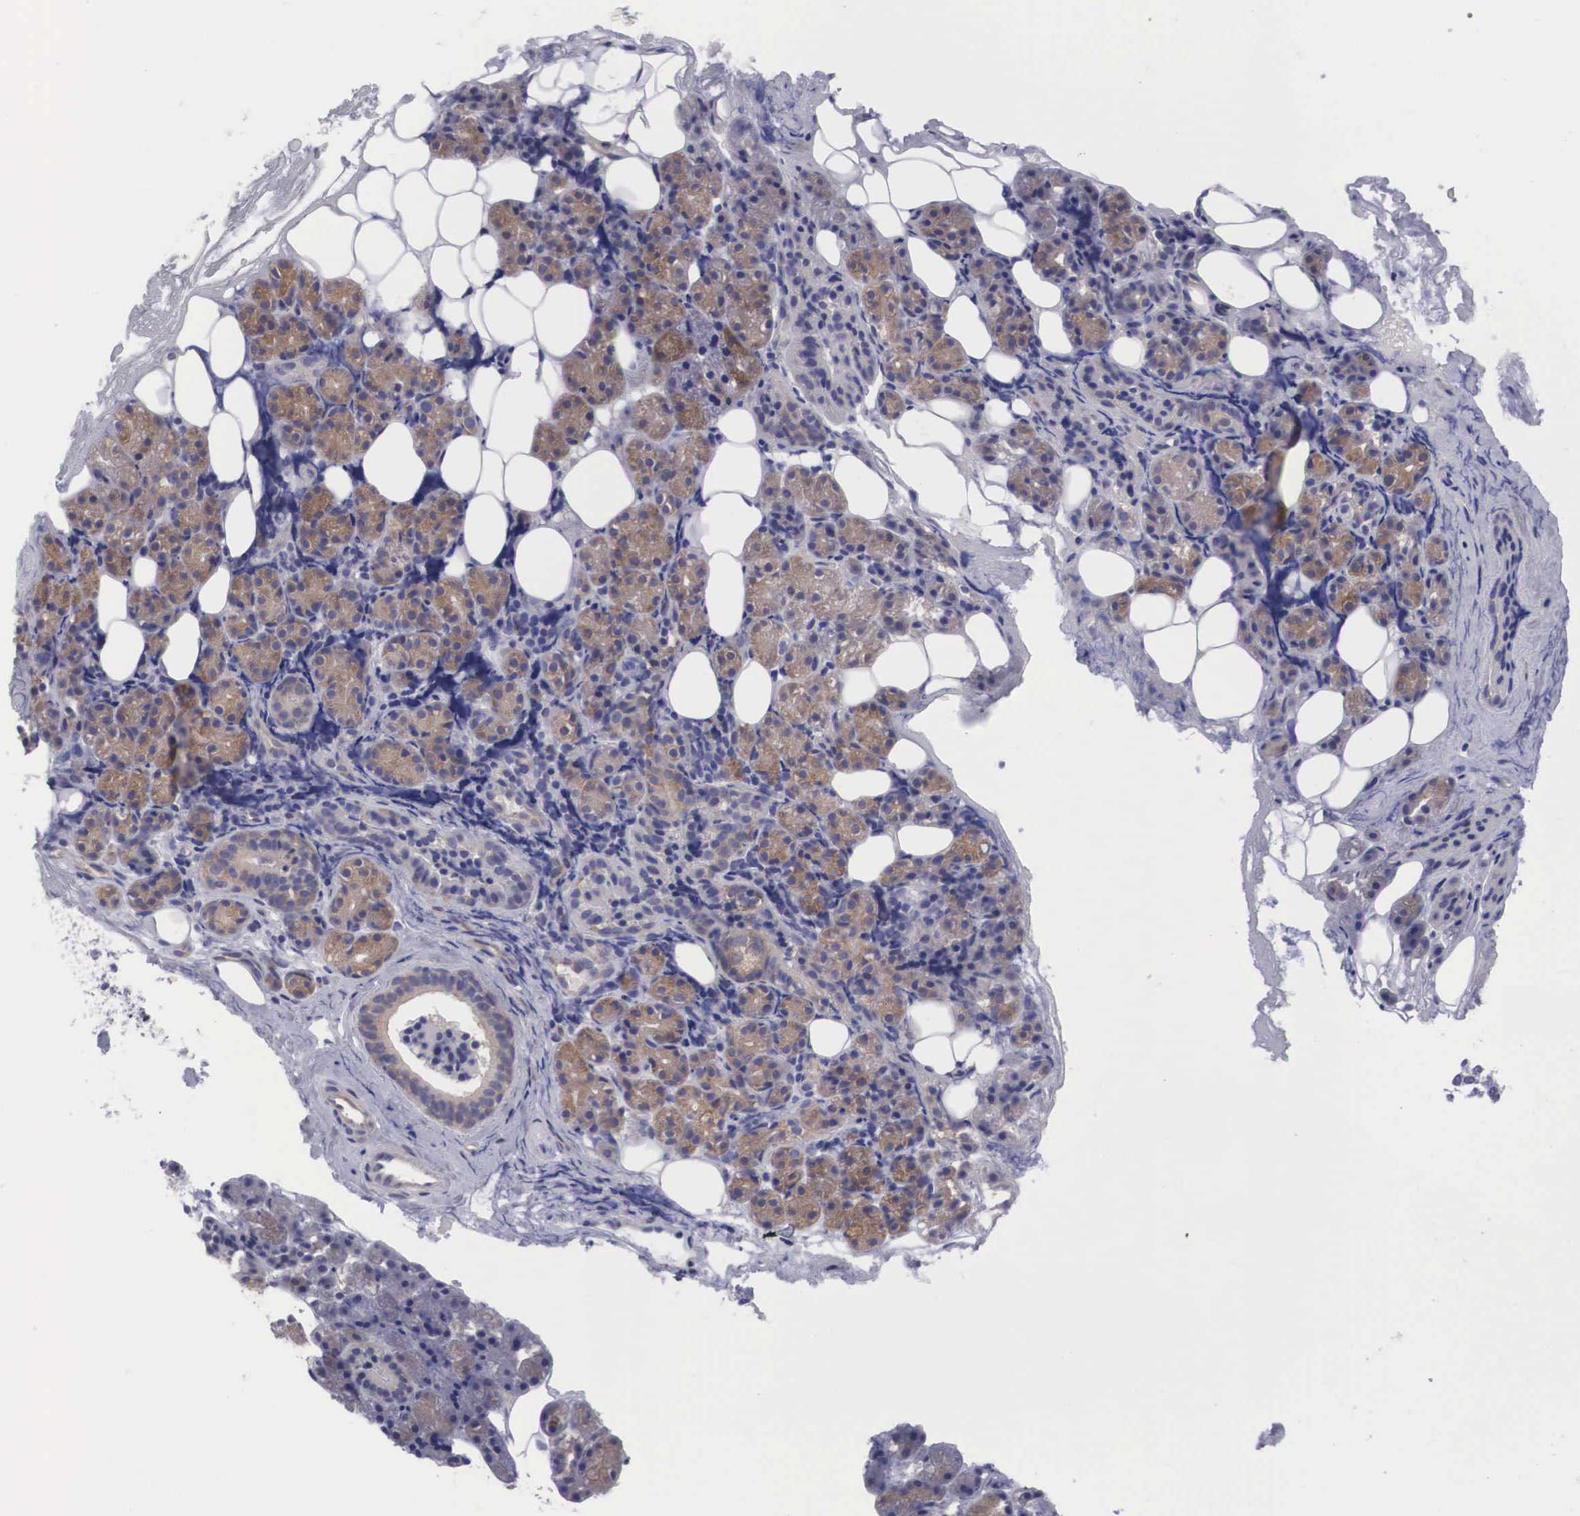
{"staining": {"intensity": "weak", "quantity": "25%-75%", "location": "cytoplasmic/membranous"}, "tissue": "salivary gland", "cell_type": "Glandular cells", "image_type": "normal", "snomed": [{"axis": "morphology", "description": "Normal tissue, NOS"}, {"axis": "topography", "description": "Salivary gland"}], "caption": "This micrograph demonstrates benign salivary gland stained with immunohistochemistry to label a protein in brown. The cytoplasmic/membranous of glandular cells show weak positivity for the protein. Nuclei are counter-stained blue.", "gene": "MAST4", "patient": {"sex": "female", "age": 55}}